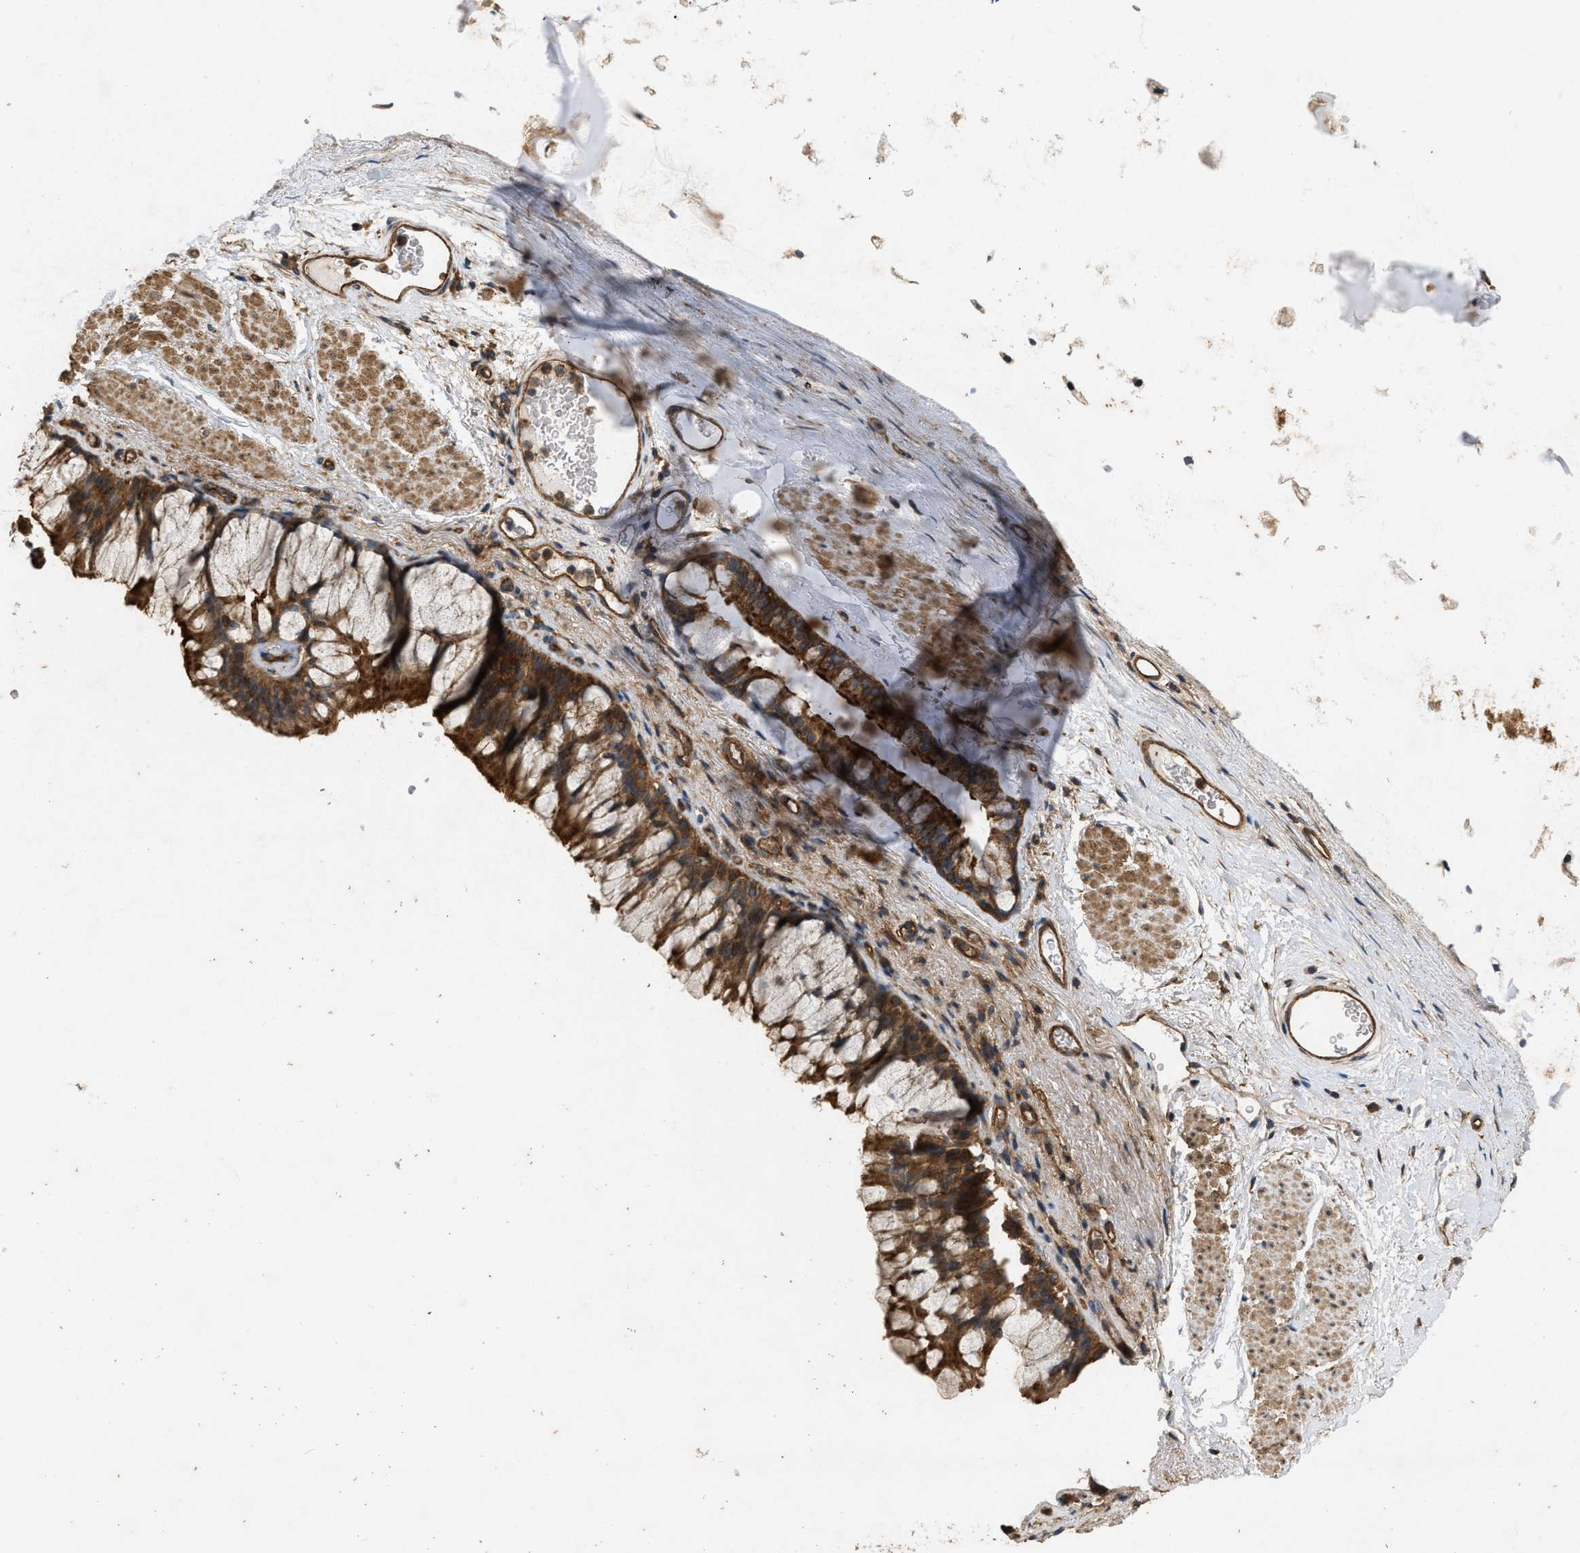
{"staining": {"intensity": "strong", "quantity": ">75%", "location": "cytoplasmic/membranous"}, "tissue": "bronchus", "cell_type": "Respiratory epithelial cells", "image_type": "normal", "snomed": [{"axis": "morphology", "description": "Normal tissue, NOS"}, {"axis": "topography", "description": "Cartilage tissue"}, {"axis": "topography", "description": "Bronchus"}], "caption": "About >75% of respiratory epithelial cells in benign bronchus exhibit strong cytoplasmic/membranous protein positivity as visualized by brown immunohistochemical staining.", "gene": "GNB4", "patient": {"sex": "female", "age": 53}}